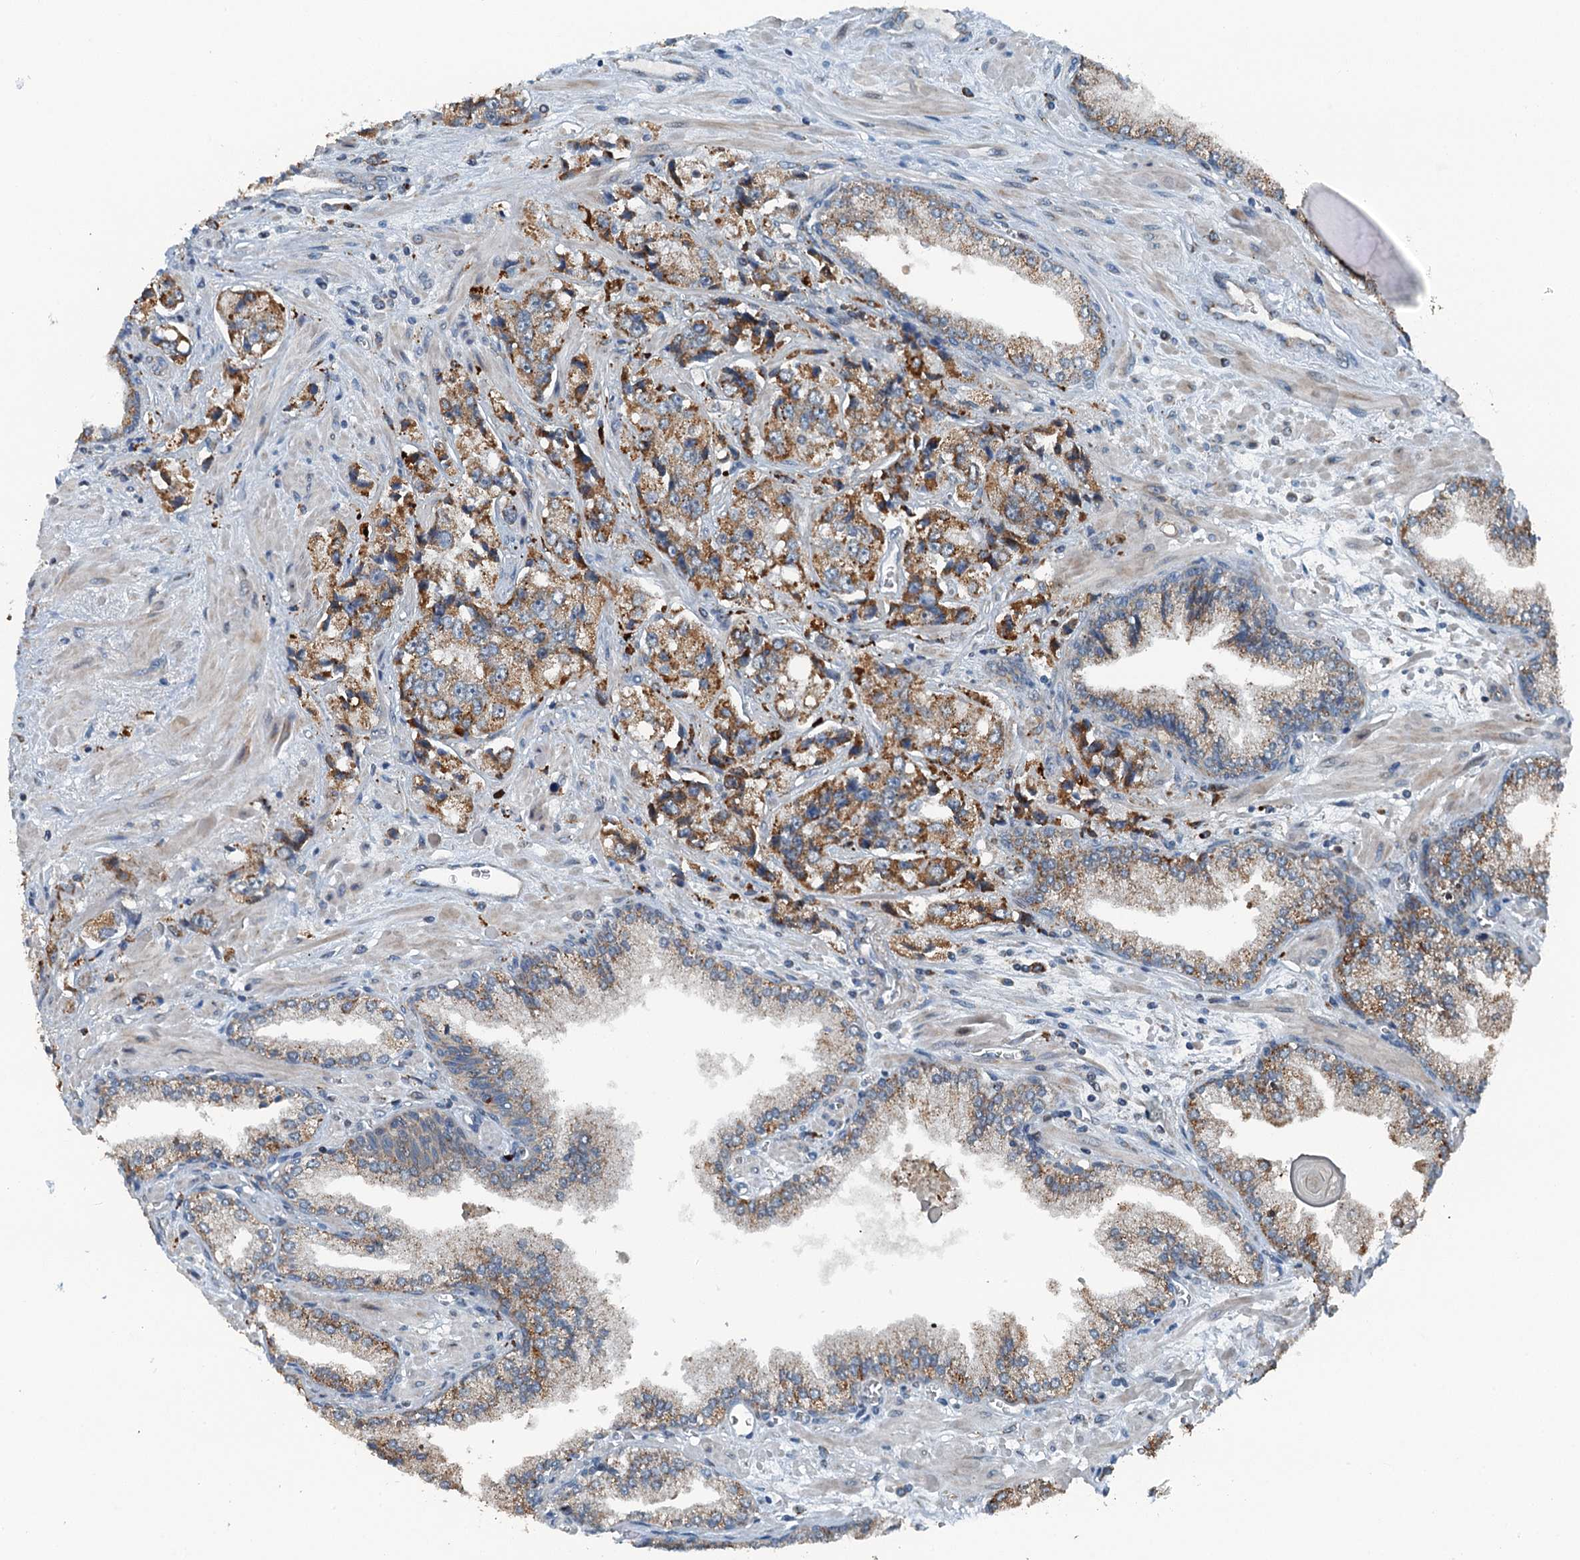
{"staining": {"intensity": "moderate", "quantity": ">75%", "location": "cytoplasmic/membranous"}, "tissue": "prostate cancer", "cell_type": "Tumor cells", "image_type": "cancer", "snomed": [{"axis": "morphology", "description": "Adenocarcinoma, High grade"}, {"axis": "topography", "description": "Prostate"}], "caption": "Protein analysis of prostate cancer tissue demonstrates moderate cytoplasmic/membranous expression in approximately >75% of tumor cells.", "gene": "BMERB1", "patient": {"sex": "male", "age": 74}}